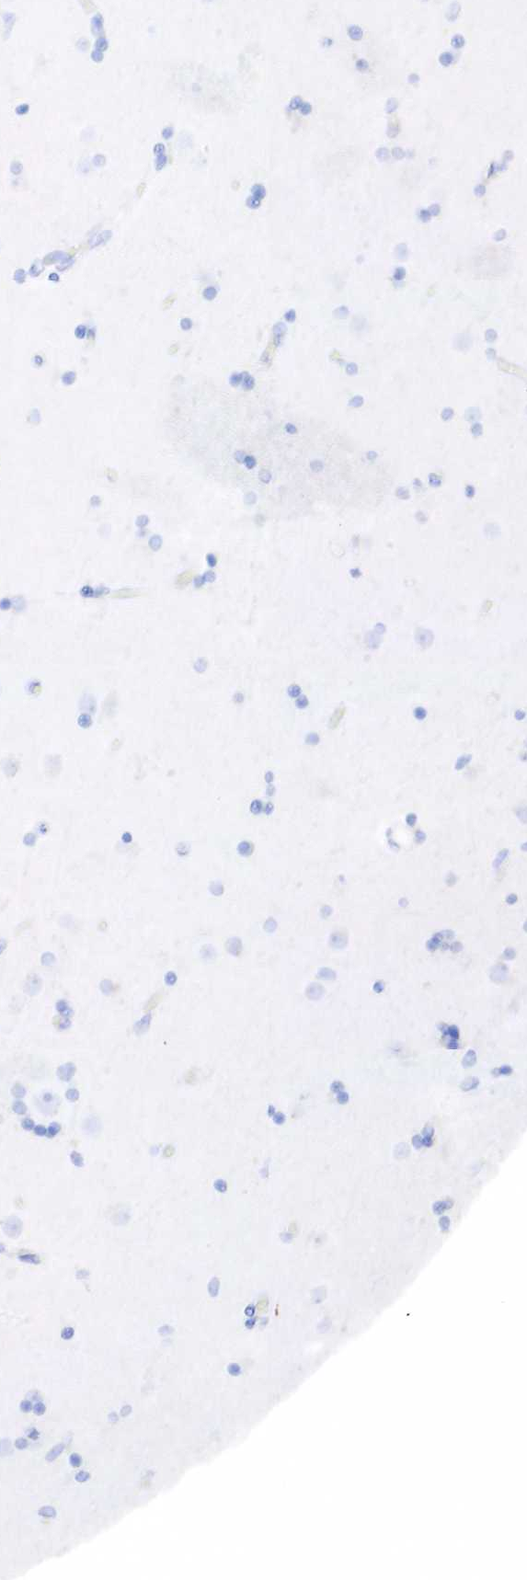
{"staining": {"intensity": "negative", "quantity": "none", "location": "none"}, "tissue": "caudate", "cell_type": "Glial cells", "image_type": "normal", "snomed": [{"axis": "morphology", "description": "Normal tissue, NOS"}, {"axis": "topography", "description": "Lateral ventricle wall"}], "caption": "DAB (3,3'-diaminobenzidine) immunohistochemical staining of normal caudate shows no significant expression in glial cells. (Stains: DAB immunohistochemistry (IHC) with hematoxylin counter stain, Microscopy: brightfield microscopy at high magnification).", "gene": "CD79A", "patient": {"sex": "female", "age": 54}}